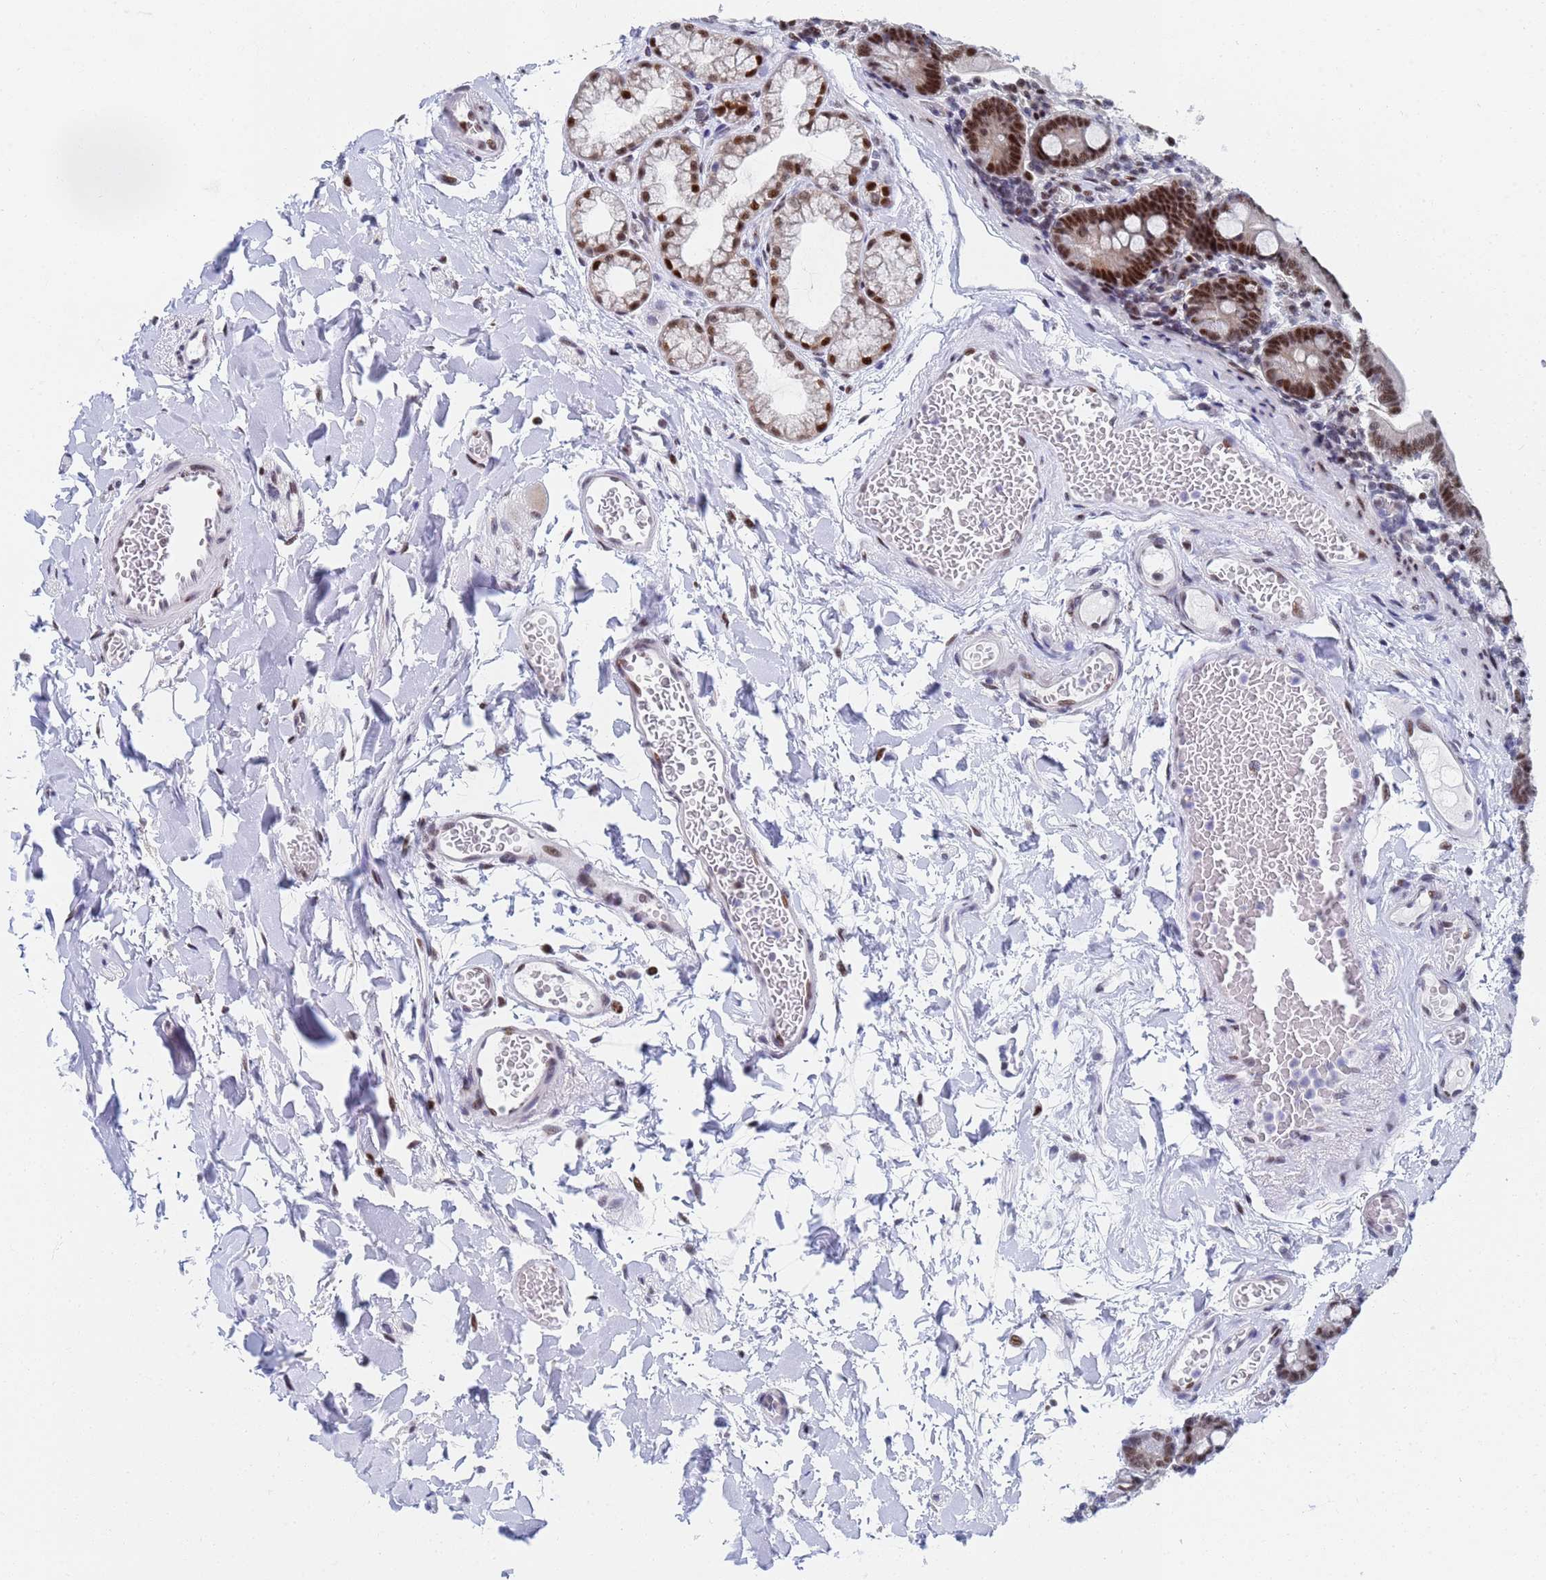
{"staining": {"intensity": "strong", "quantity": ">75%", "location": "cytoplasmic/membranous,nuclear"}, "tissue": "duodenum", "cell_type": "Glandular cells", "image_type": "normal", "snomed": [{"axis": "morphology", "description": "Normal tissue, NOS"}, {"axis": "topography", "description": "Duodenum"}], "caption": "Benign duodenum was stained to show a protein in brown. There is high levels of strong cytoplasmic/membranous,nuclear positivity in approximately >75% of glandular cells. The protein is stained brown, and the nuclei are stained in blue (DAB (3,3'-diaminobenzidine) IHC with brightfield microscopy, high magnification).", "gene": "AP5Z1", "patient": {"sex": "male", "age": 55}}